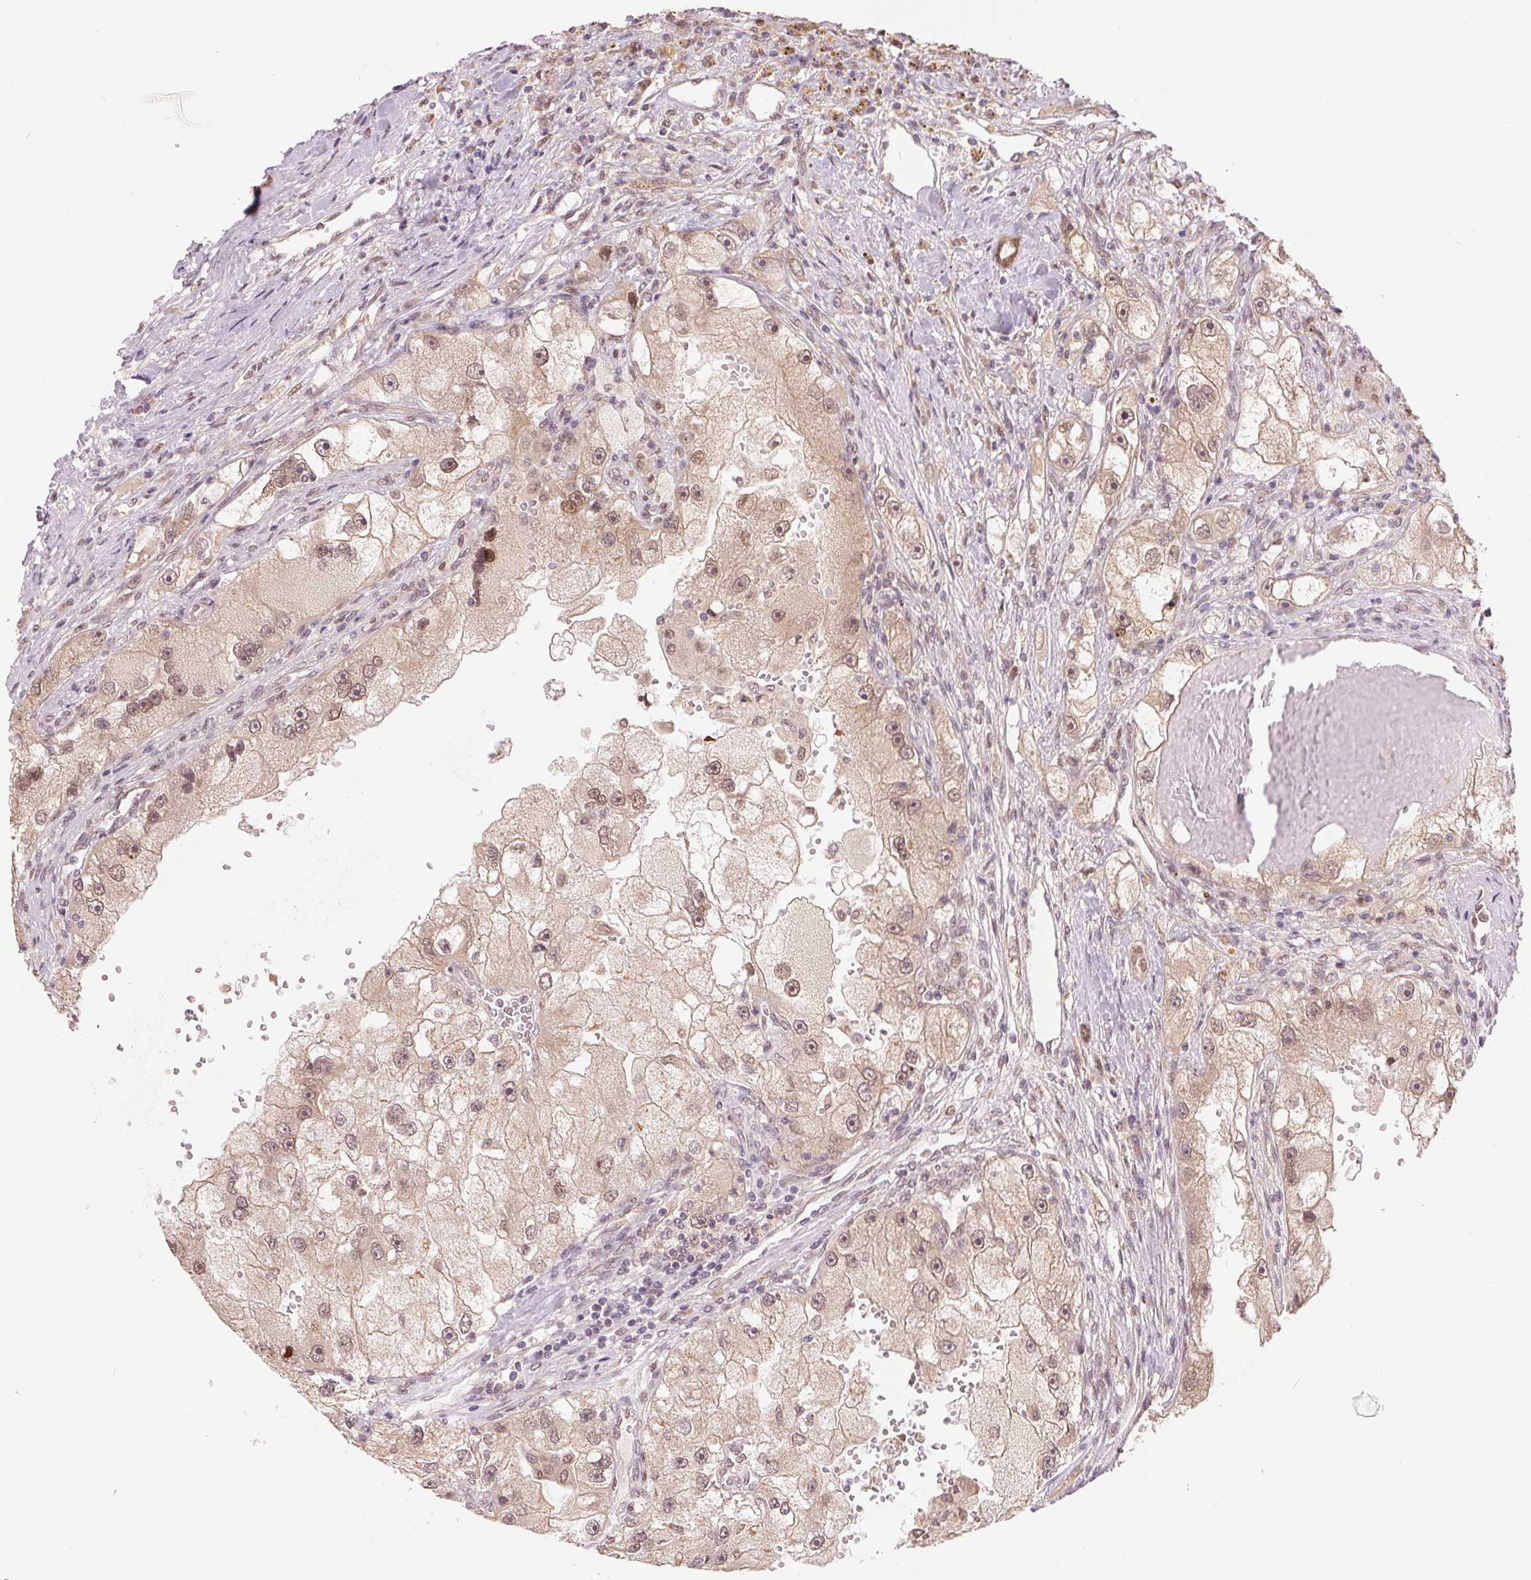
{"staining": {"intensity": "moderate", "quantity": ">75%", "location": "cytoplasmic/membranous,nuclear"}, "tissue": "renal cancer", "cell_type": "Tumor cells", "image_type": "cancer", "snomed": [{"axis": "morphology", "description": "Adenocarcinoma, NOS"}, {"axis": "topography", "description": "Kidney"}], "caption": "Renal cancer stained with IHC exhibits moderate cytoplasmic/membranous and nuclear expression in about >75% of tumor cells. (DAB = brown stain, brightfield microscopy at high magnification).", "gene": "ERI3", "patient": {"sex": "male", "age": 63}}